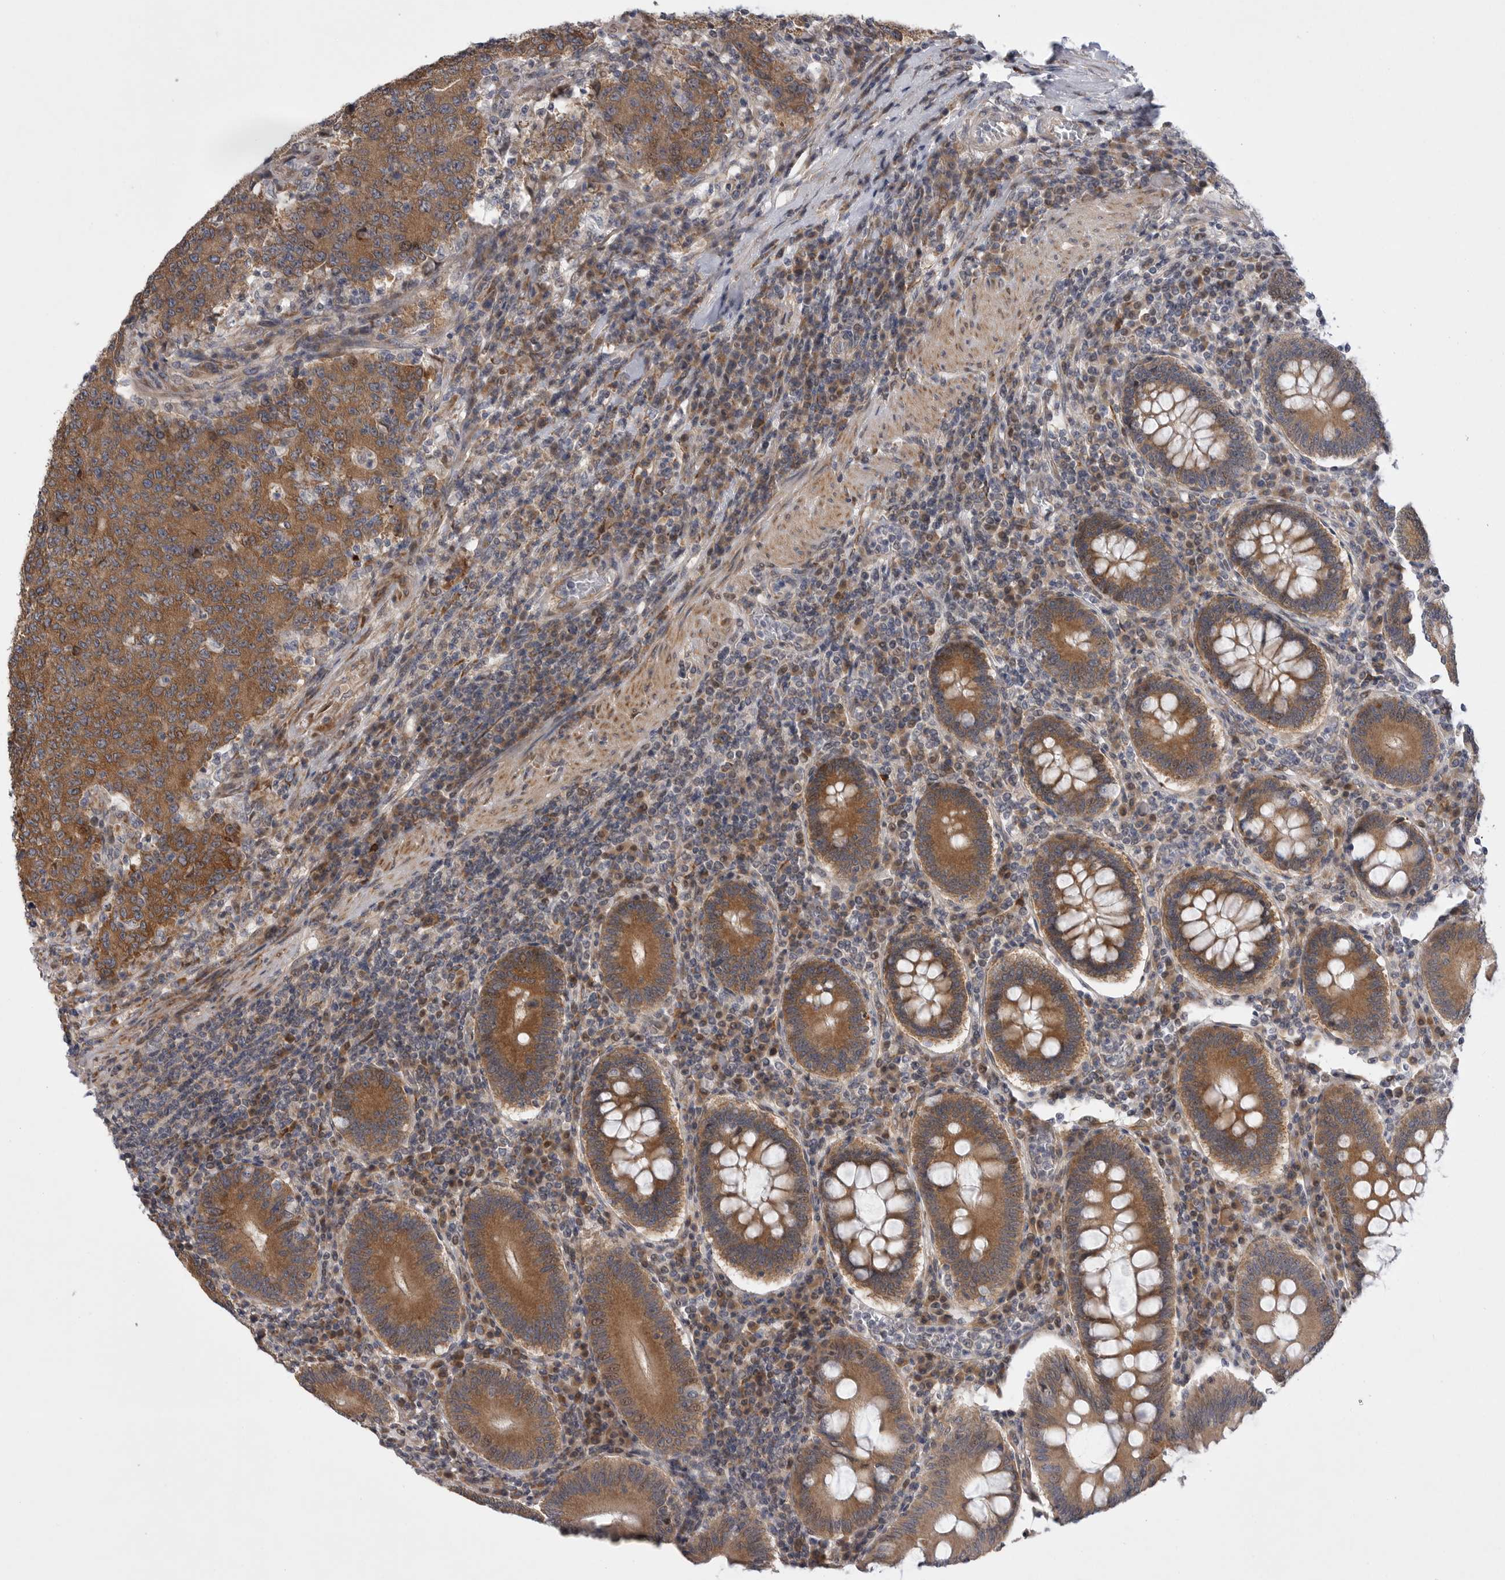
{"staining": {"intensity": "moderate", "quantity": ">75%", "location": "cytoplasmic/membranous"}, "tissue": "colorectal cancer", "cell_type": "Tumor cells", "image_type": "cancer", "snomed": [{"axis": "morphology", "description": "Adenocarcinoma, NOS"}, {"axis": "topography", "description": "Colon"}], "caption": "This is an image of immunohistochemistry staining of colorectal adenocarcinoma, which shows moderate staining in the cytoplasmic/membranous of tumor cells.", "gene": "FBXO43", "patient": {"sex": "female", "age": 75}}